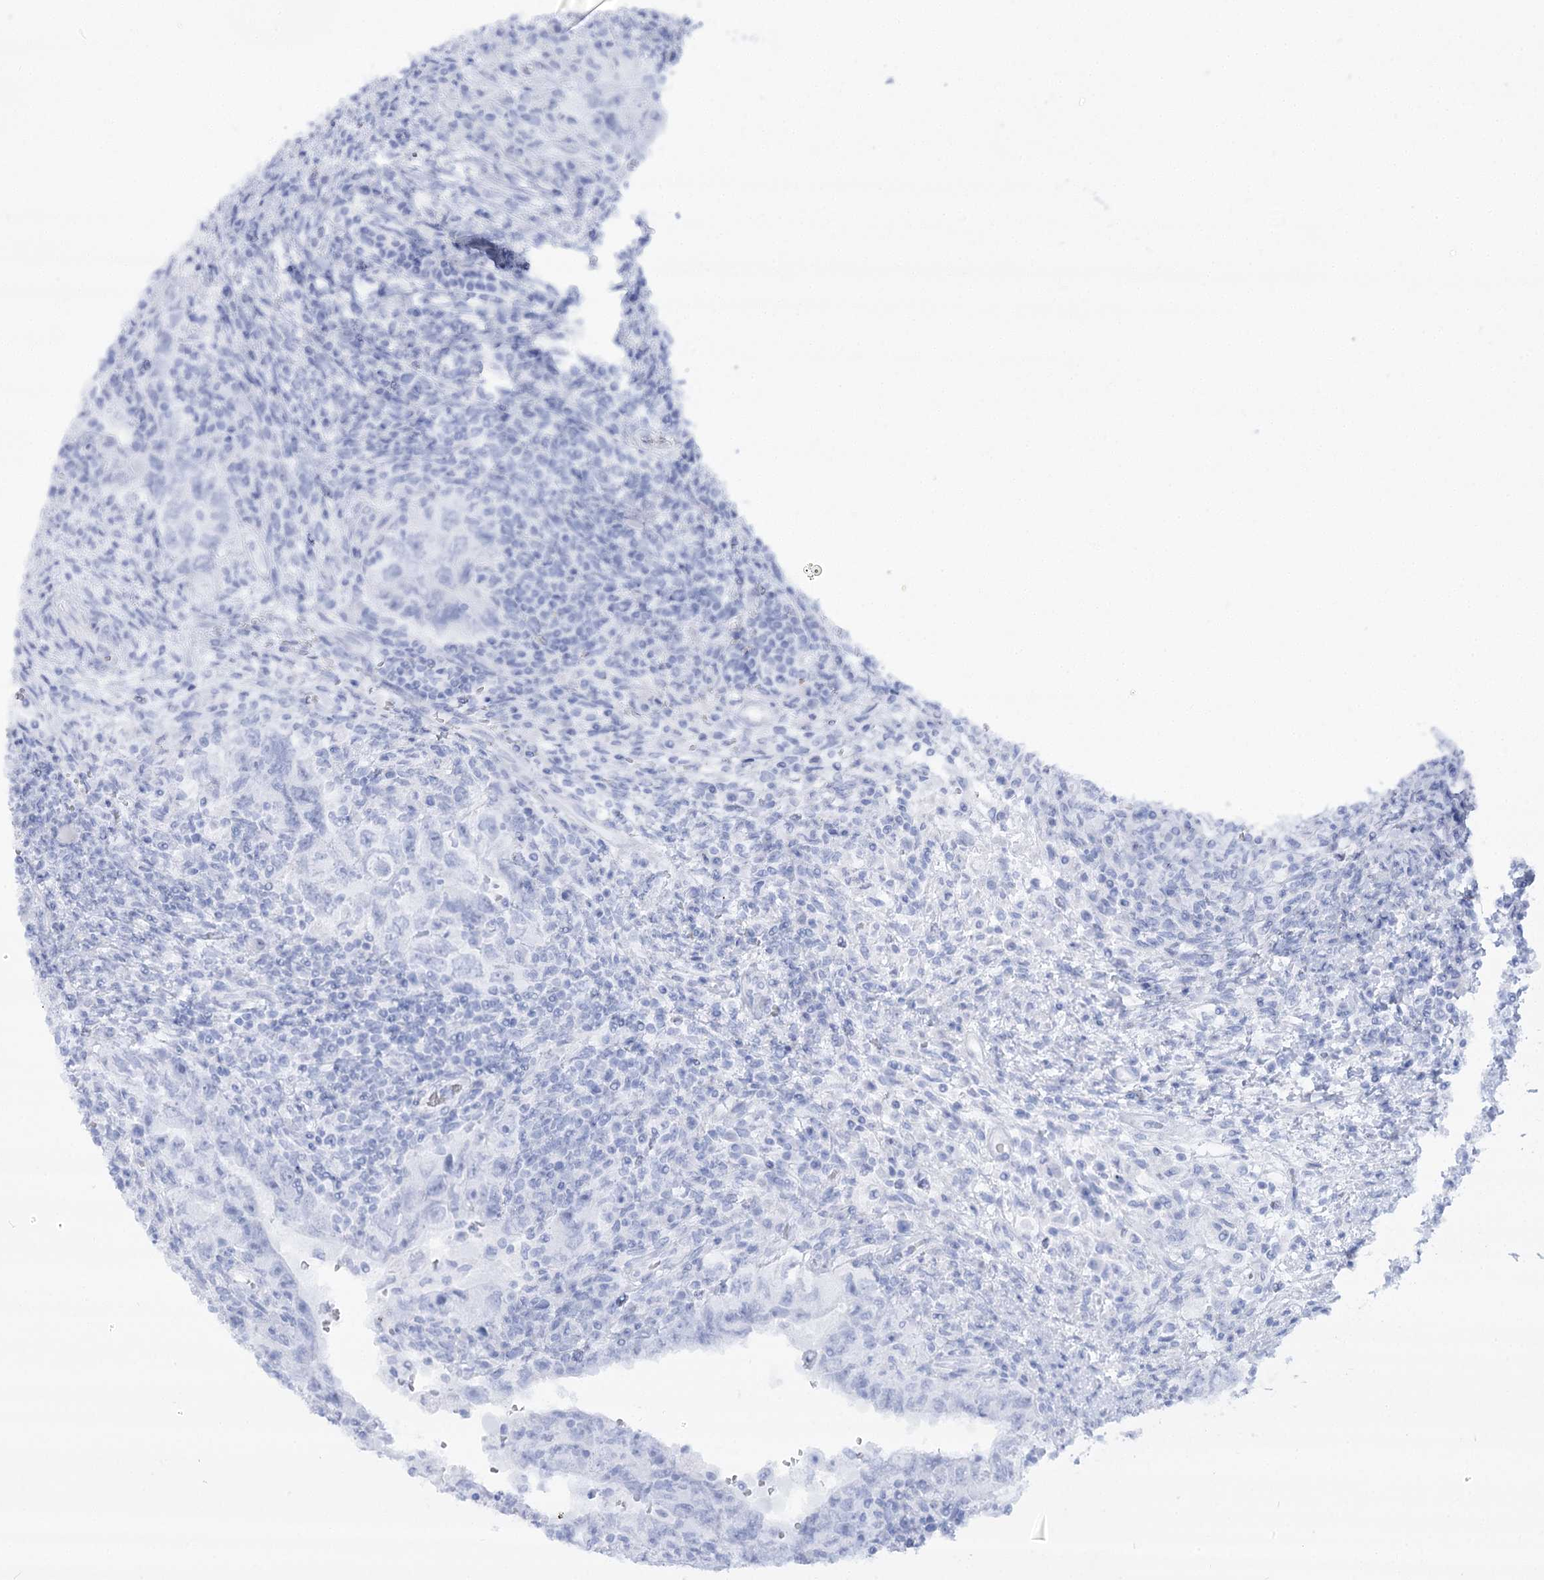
{"staining": {"intensity": "negative", "quantity": "none", "location": "none"}, "tissue": "testis cancer", "cell_type": "Tumor cells", "image_type": "cancer", "snomed": [{"axis": "morphology", "description": "Carcinoma, Embryonal, NOS"}, {"axis": "topography", "description": "Testis"}], "caption": "The photomicrograph displays no significant expression in tumor cells of testis cancer.", "gene": "SIAE", "patient": {"sex": "male", "age": 26}}